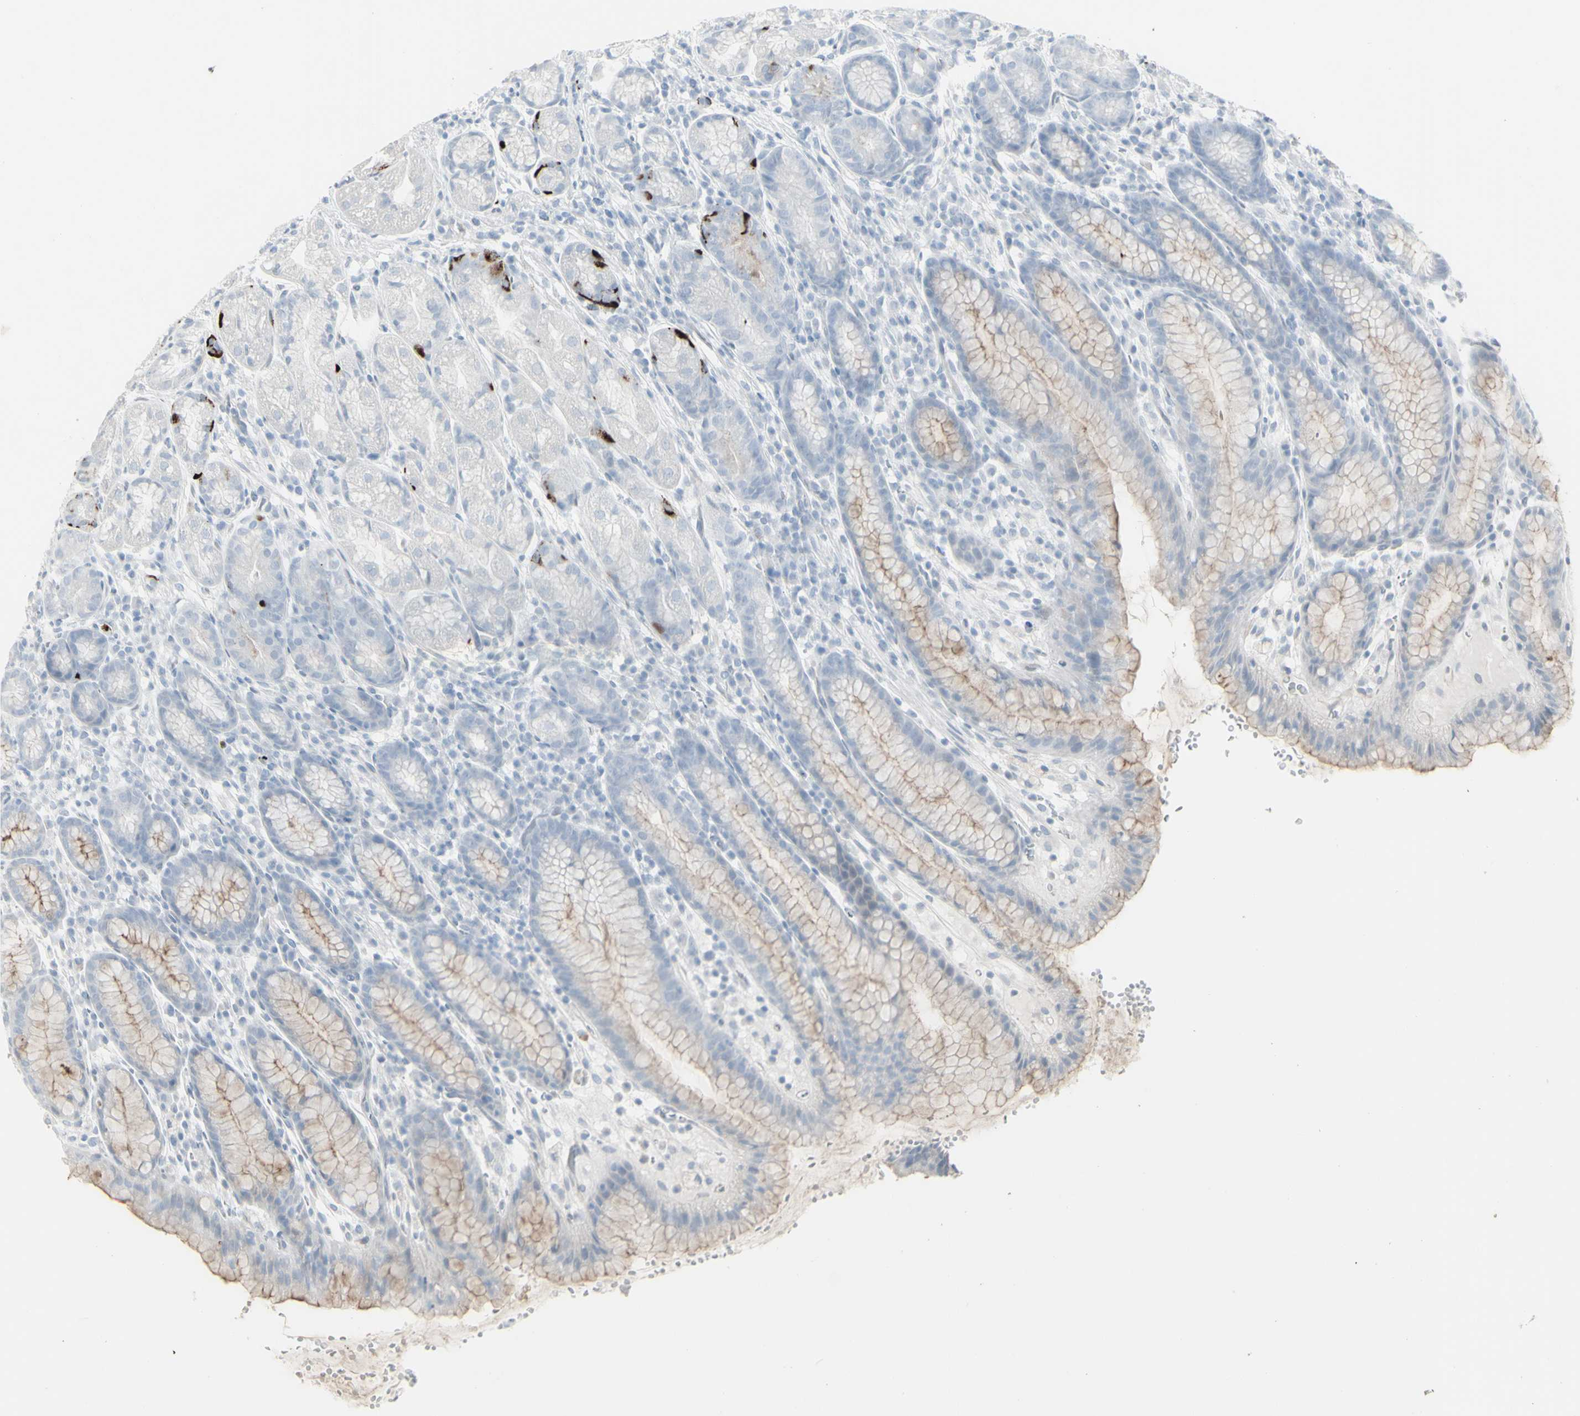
{"staining": {"intensity": "strong", "quantity": "<25%", "location": "cytoplasmic/membranous"}, "tissue": "stomach", "cell_type": "Glandular cells", "image_type": "normal", "snomed": [{"axis": "morphology", "description": "Normal tissue, NOS"}, {"axis": "topography", "description": "Stomach, lower"}], "caption": "Benign stomach was stained to show a protein in brown. There is medium levels of strong cytoplasmic/membranous positivity in approximately <25% of glandular cells.", "gene": "YBX2", "patient": {"sex": "male", "age": 52}}